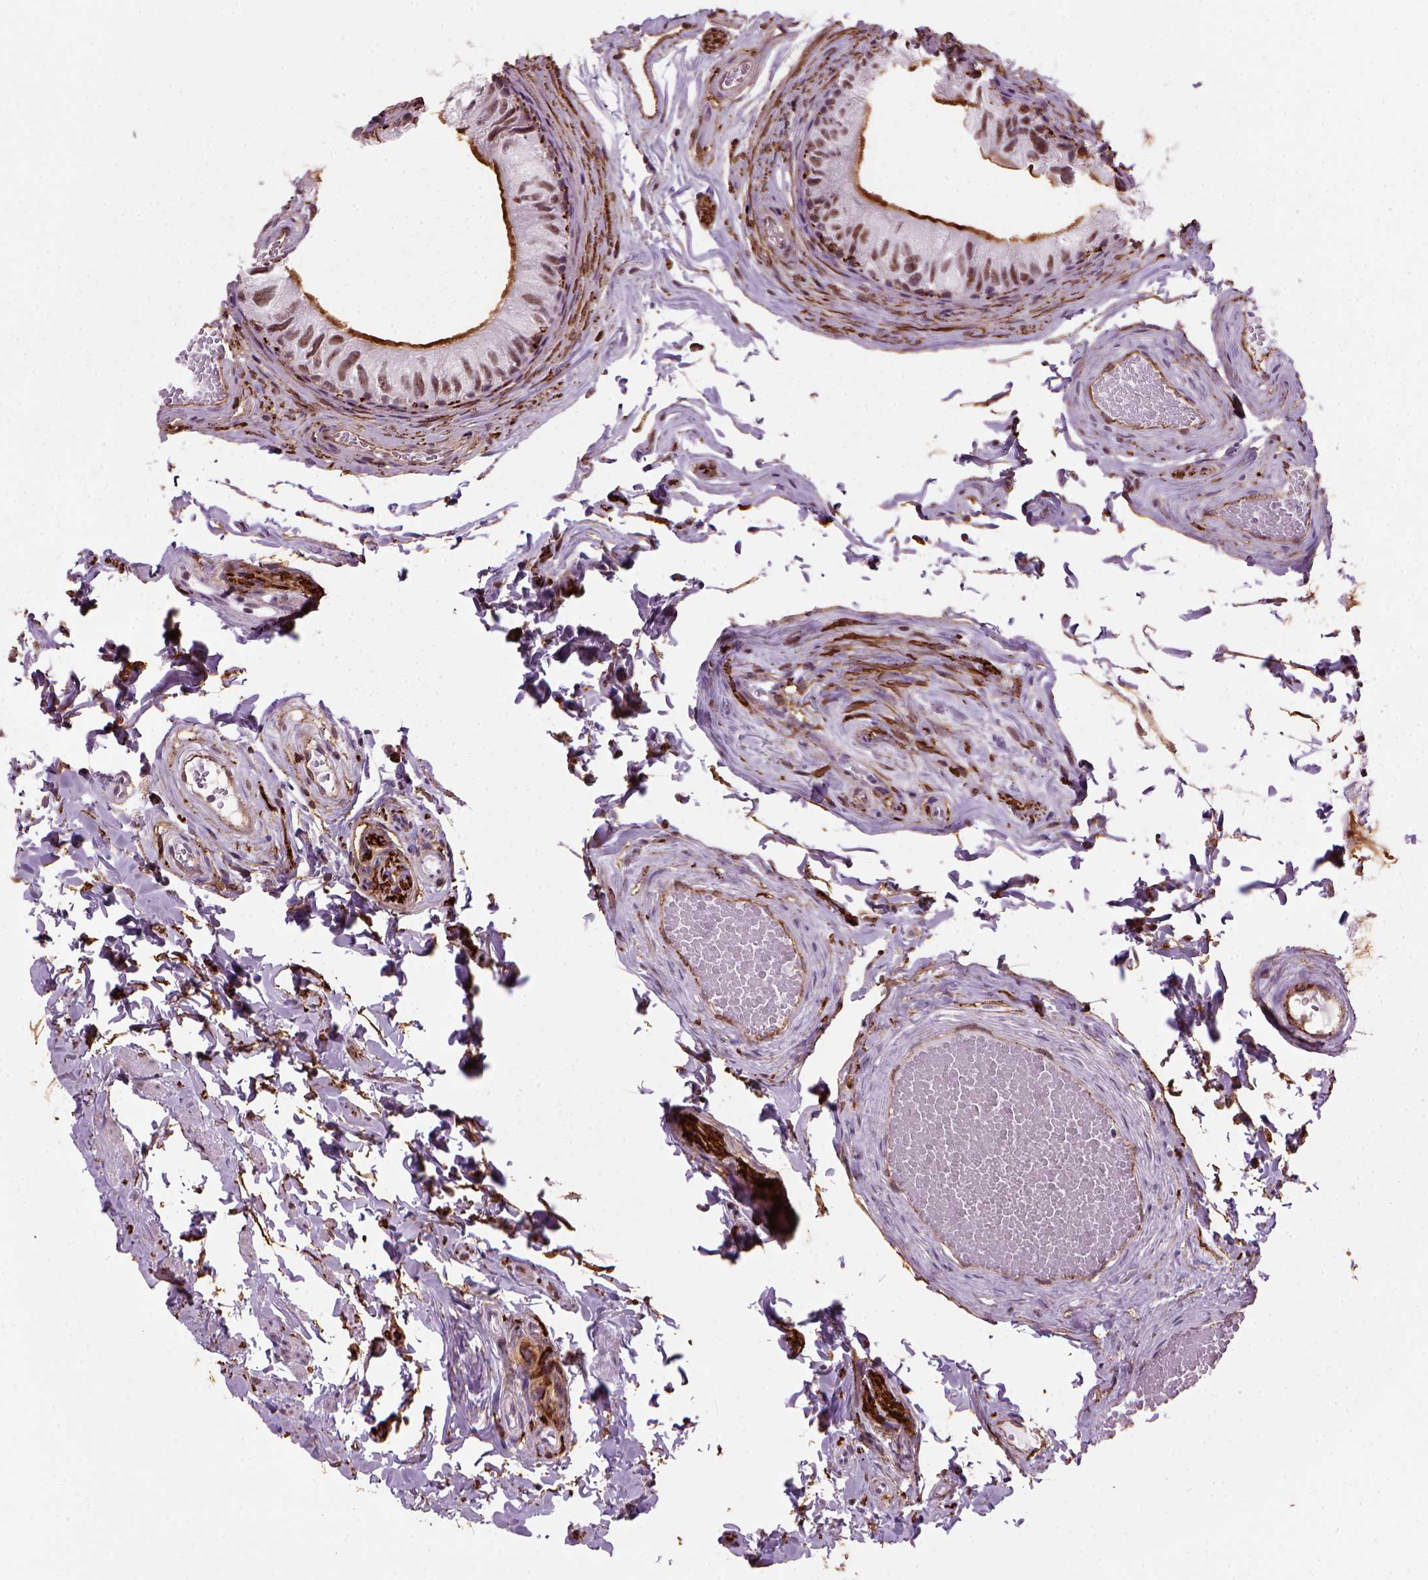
{"staining": {"intensity": "moderate", "quantity": "25%-75%", "location": "cytoplasmic/membranous,nuclear"}, "tissue": "epididymis", "cell_type": "Glandular cells", "image_type": "normal", "snomed": [{"axis": "morphology", "description": "Normal tissue, NOS"}, {"axis": "topography", "description": "Epididymis"}], "caption": "Benign epididymis reveals moderate cytoplasmic/membranous,nuclear positivity in approximately 25%-75% of glandular cells, visualized by immunohistochemistry. Ihc stains the protein in brown and the nuclei are stained blue.", "gene": "MARCKS", "patient": {"sex": "male", "age": 45}}